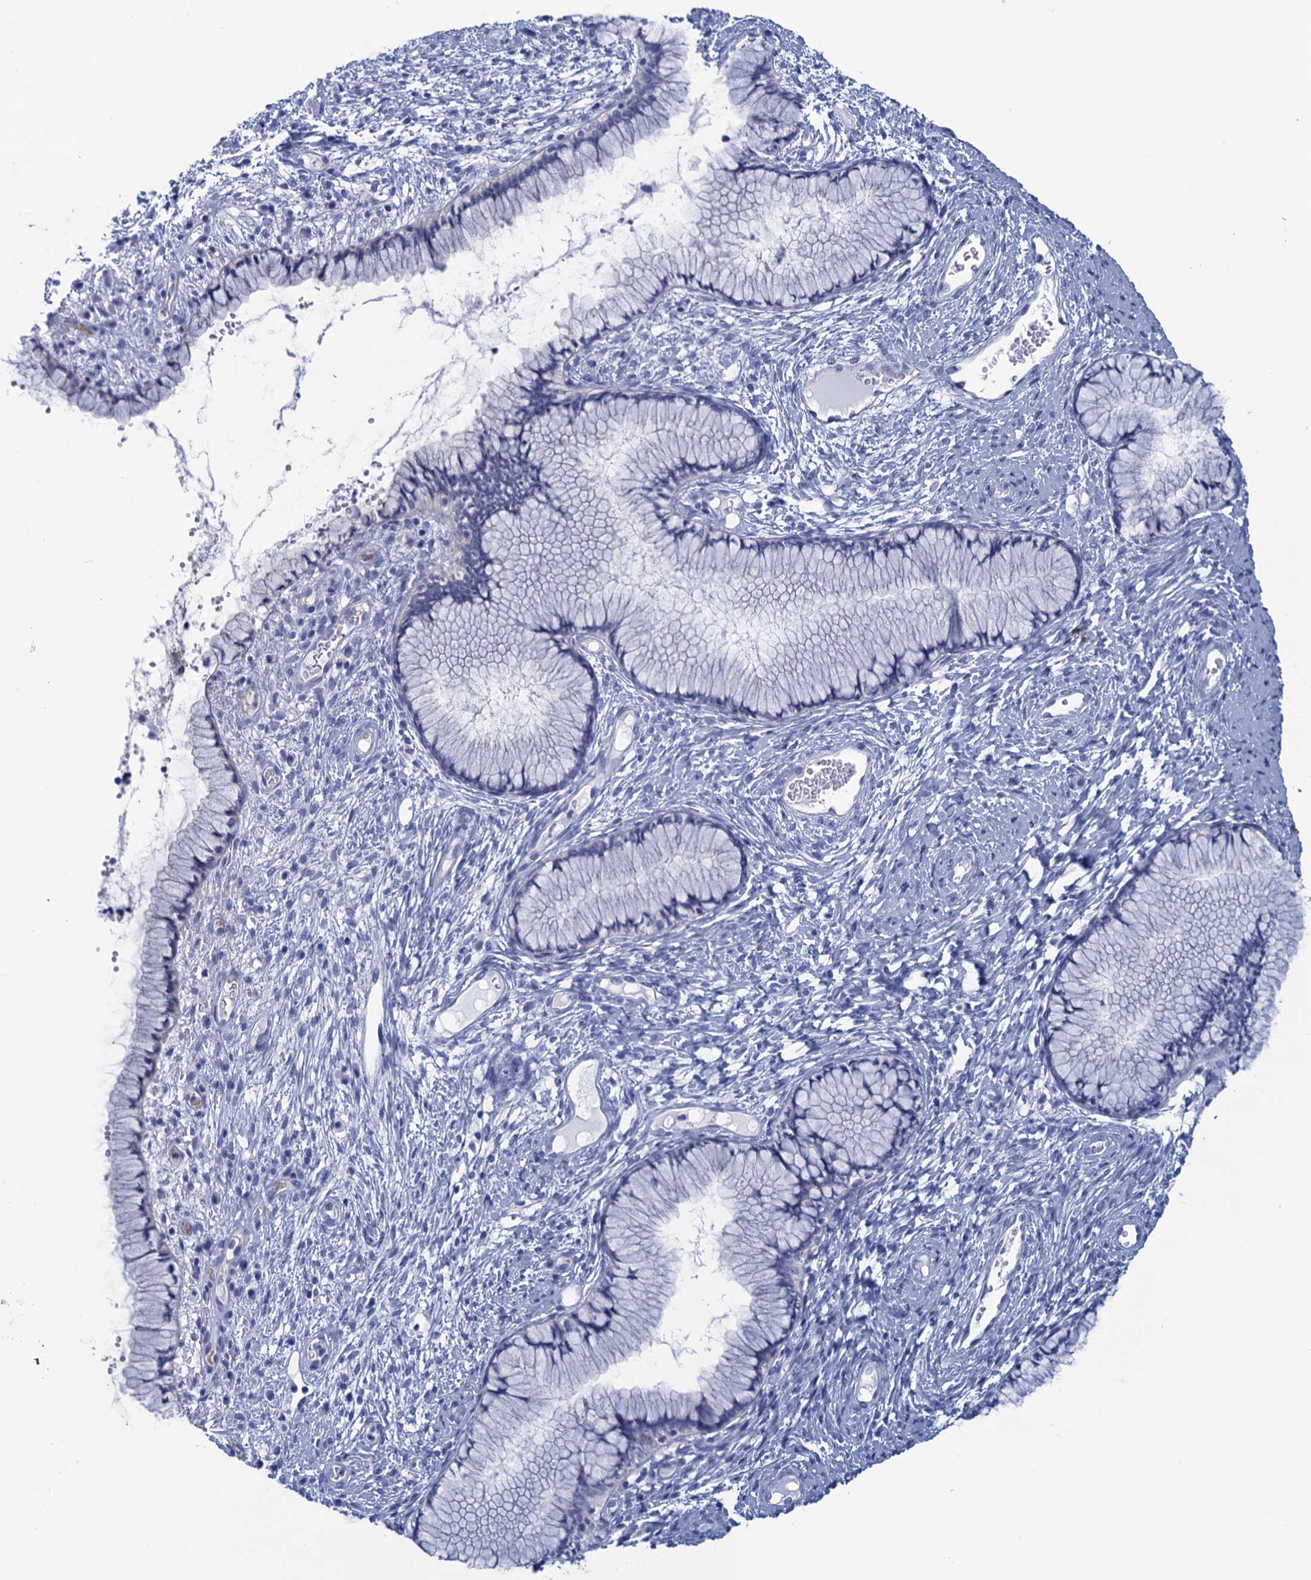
{"staining": {"intensity": "negative", "quantity": "none", "location": "none"}, "tissue": "cervix", "cell_type": "Glandular cells", "image_type": "normal", "snomed": [{"axis": "morphology", "description": "Normal tissue, NOS"}, {"axis": "topography", "description": "Cervix"}], "caption": "Glandular cells show no significant protein expression in benign cervix. (DAB (3,3'-diaminobenzidine) IHC, high magnification).", "gene": "CALML5", "patient": {"sex": "female", "age": 42}}